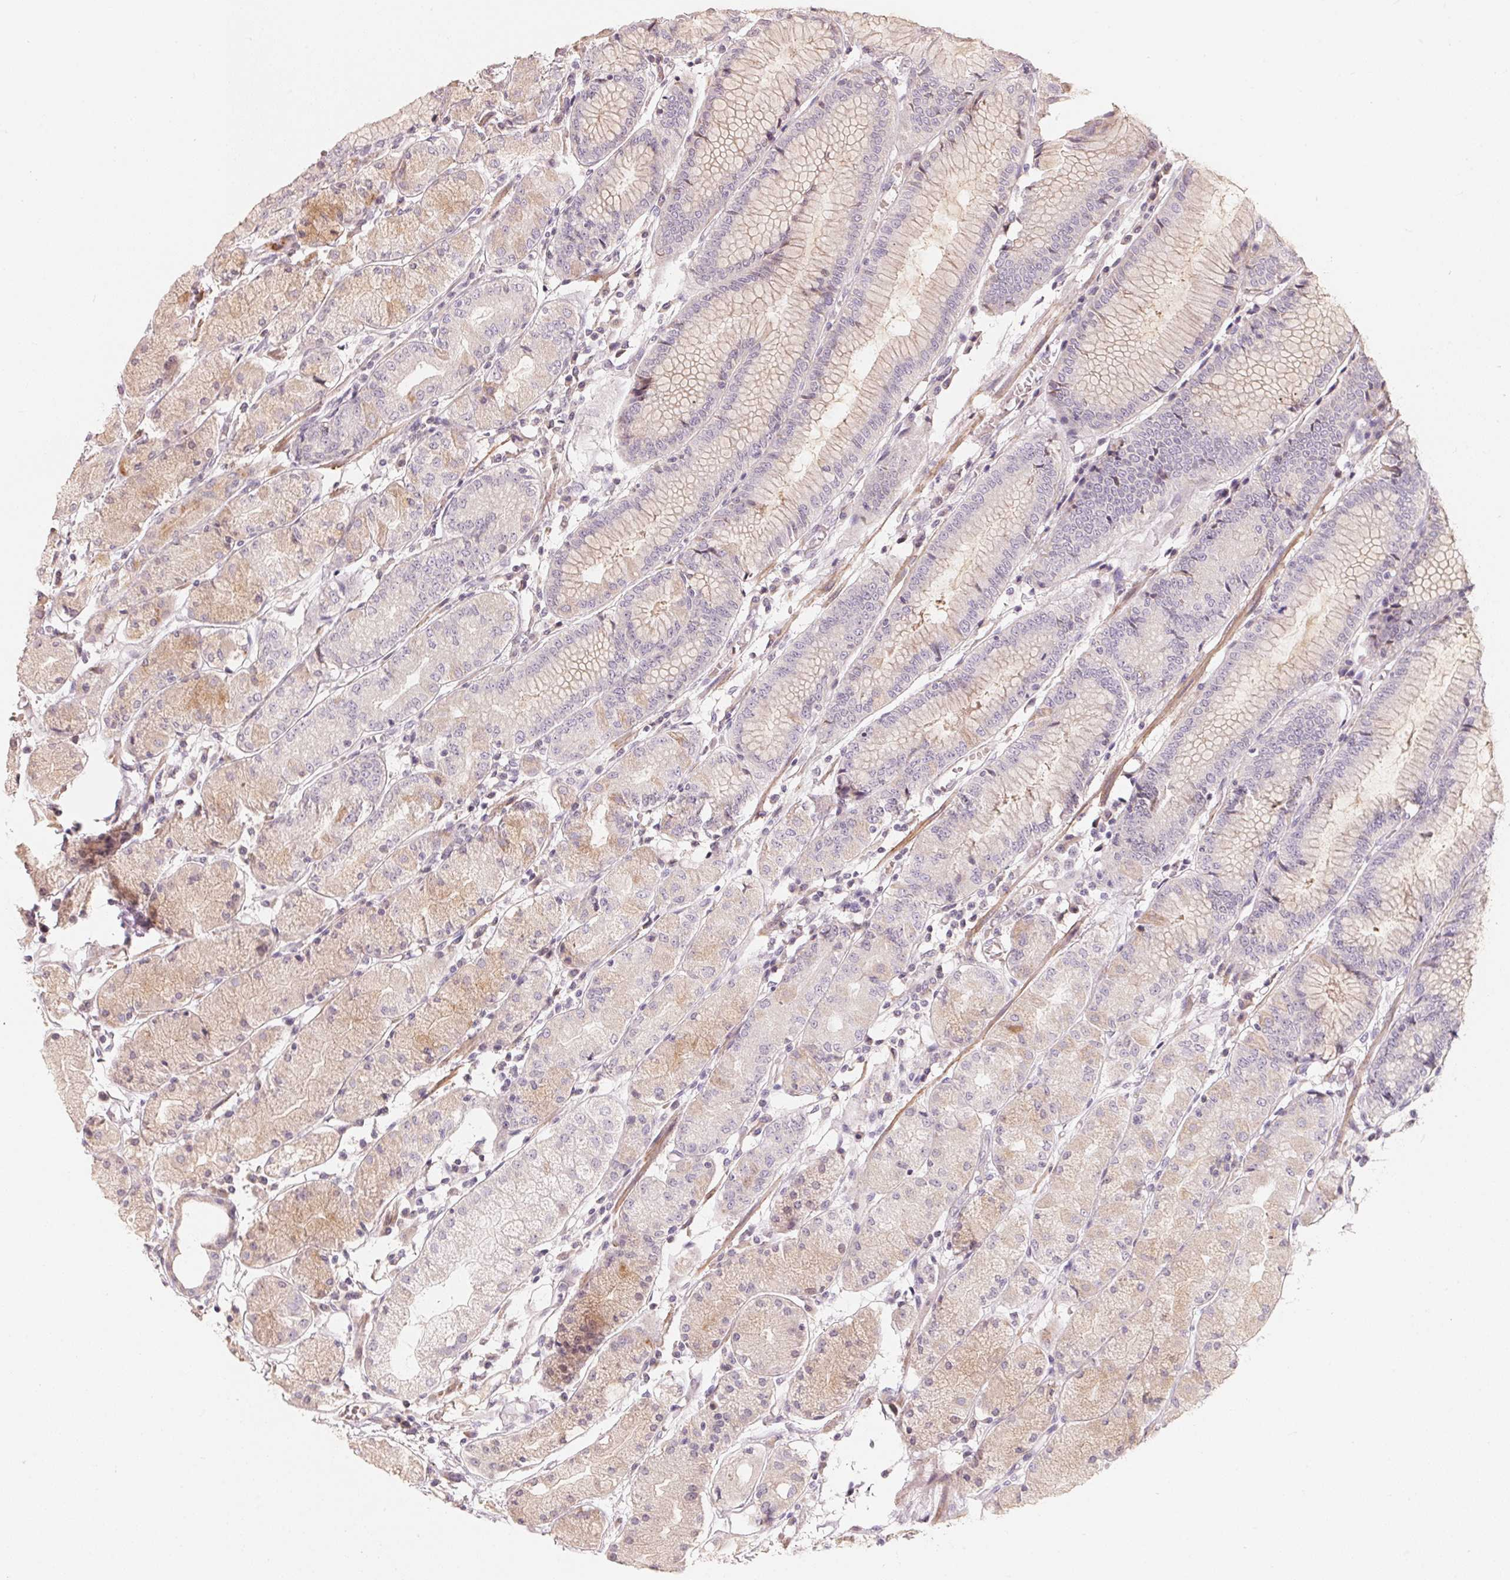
{"staining": {"intensity": "weak", "quantity": "25%-75%", "location": "cytoplasmic/membranous"}, "tissue": "stomach", "cell_type": "Glandular cells", "image_type": "normal", "snomed": [{"axis": "morphology", "description": "Normal tissue, NOS"}, {"axis": "topography", "description": "Stomach, upper"}], "caption": "An image of stomach stained for a protein exhibits weak cytoplasmic/membranous brown staining in glandular cells. Immunohistochemistry (ihc) stains the protein in brown and the nuclei are stained blue.", "gene": "TP53AIP1", "patient": {"sex": "male", "age": 69}}